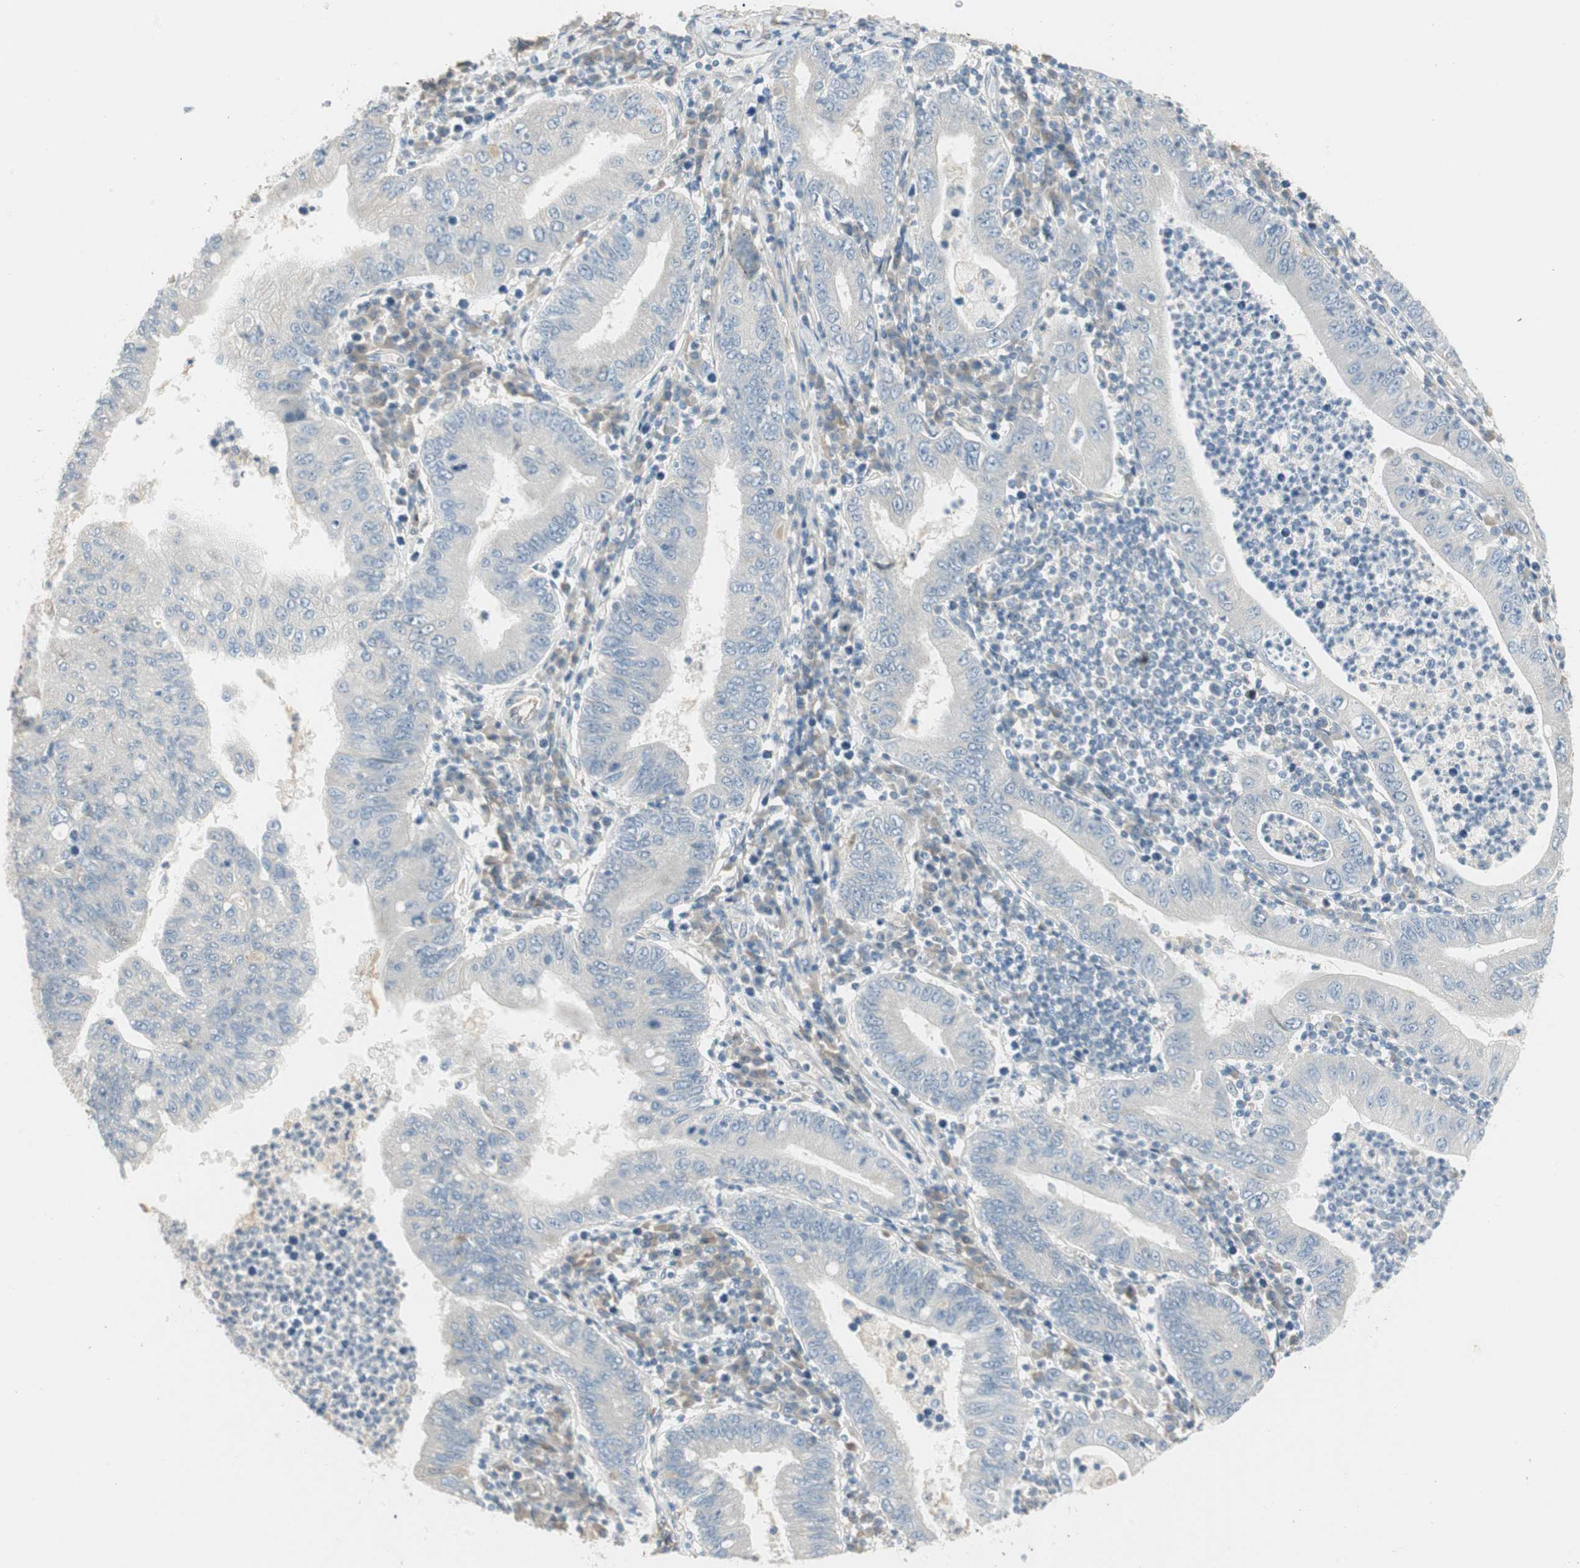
{"staining": {"intensity": "negative", "quantity": "none", "location": "none"}, "tissue": "stomach cancer", "cell_type": "Tumor cells", "image_type": "cancer", "snomed": [{"axis": "morphology", "description": "Normal tissue, NOS"}, {"axis": "morphology", "description": "Adenocarcinoma, NOS"}, {"axis": "topography", "description": "Esophagus"}, {"axis": "topography", "description": "Stomach, upper"}, {"axis": "topography", "description": "Peripheral nerve tissue"}], "caption": "DAB immunohistochemical staining of stomach cancer (adenocarcinoma) exhibits no significant staining in tumor cells. The staining was performed using DAB to visualize the protein expression in brown, while the nuclei were stained in blue with hematoxylin (Magnification: 20x).", "gene": "STON1-GTF2A1L", "patient": {"sex": "male", "age": 62}}